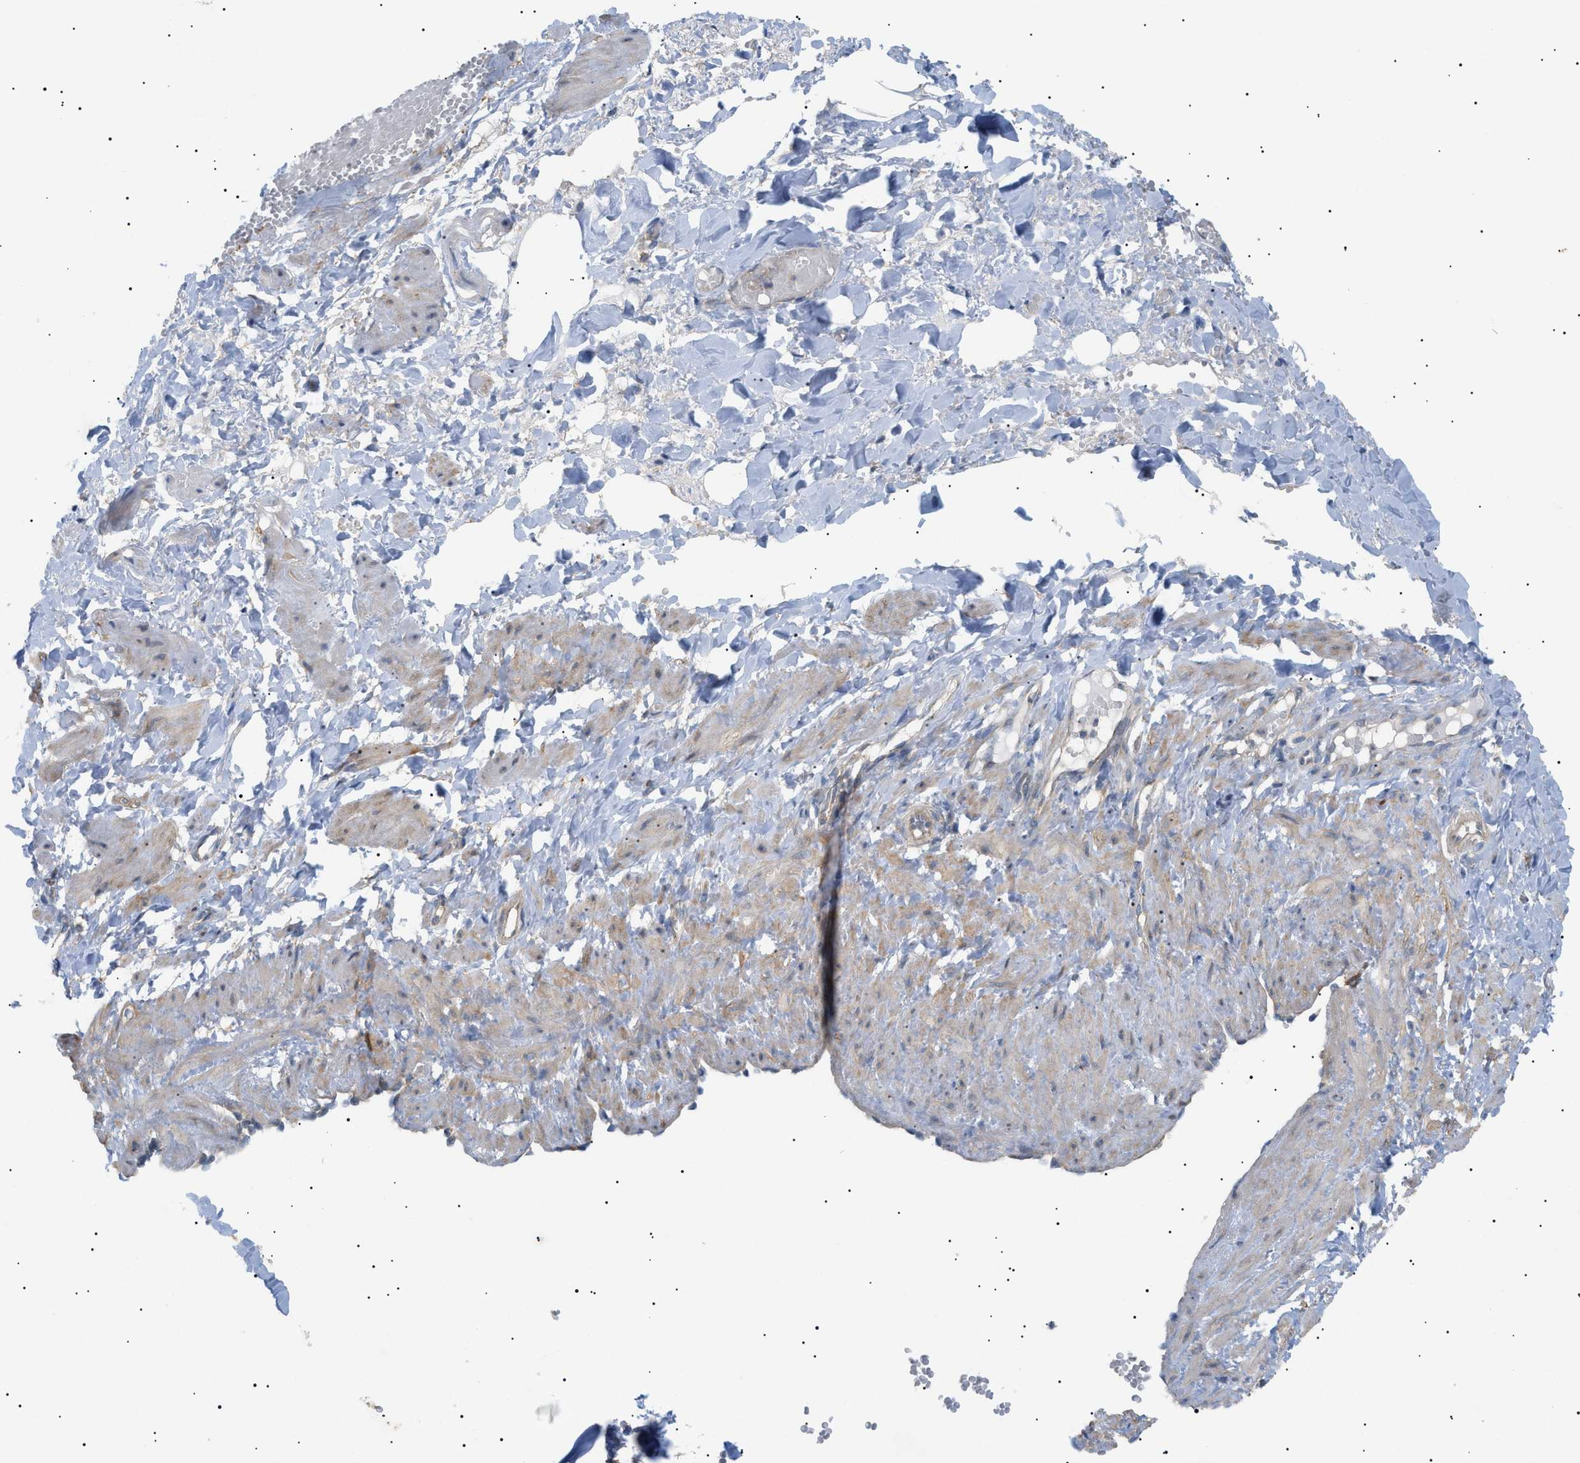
{"staining": {"intensity": "weak", "quantity": "25%-75%", "location": "cytoplasmic/membranous"}, "tissue": "adipose tissue", "cell_type": "Adipocytes", "image_type": "normal", "snomed": [{"axis": "morphology", "description": "Normal tissue, NOS"}, {"axis": "topography", "description": "Soft tissue"}, {"axis": "topography", "description": "Vascular tissue"}], "caption": "An immunohistochemistry histopathology image of normal tissue is shown. Protein staining in brown shows weak cytoplasmic/membranous positivity in adipose tissue within adipocytes. Nuclei are stained in blue.", "gene": "IRS2", "patient": {"sex": "female", "age": 35}}